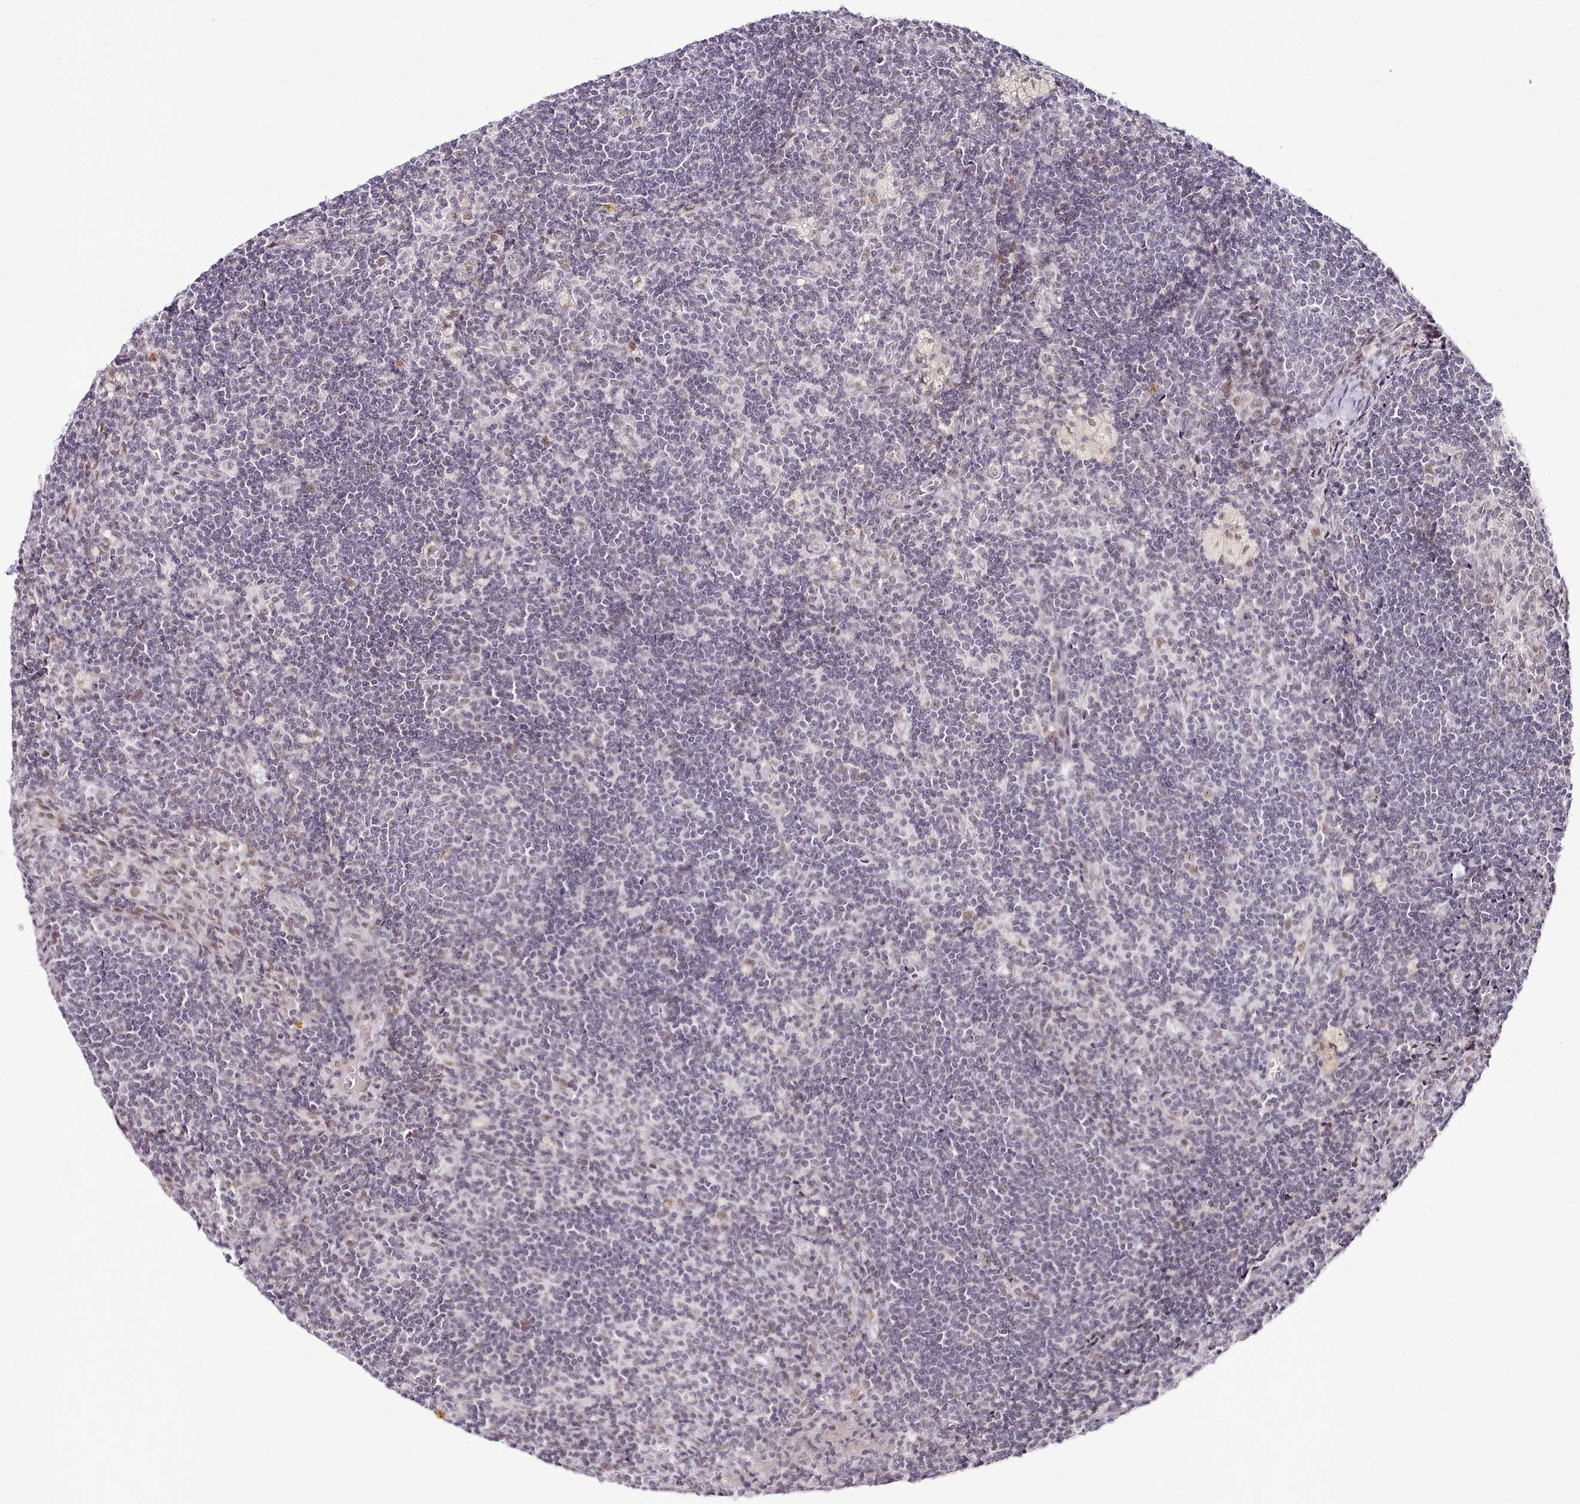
{"staining": {"intensity": "moderate", "quantity": "<25%", "location": "nuclear"}, "tissue": "lymph node", "cell_type": "Germinal center cells", "image_type": "normal", "snomed": [{"axis": "morphology", "description": "Normal tissue, NOS"}, {"axis": "topography", "description": "Lymph node"}], "caption": "Protein staining demonstrates moderate nuclear expression in approximately <25% of germinal center cells in unremarkable lymph node. (brown staining indicates protein expression, while blue staining denotes nuclei).", "gene": "SYT15B", "patient": {"sex": "male", "age": 69}}